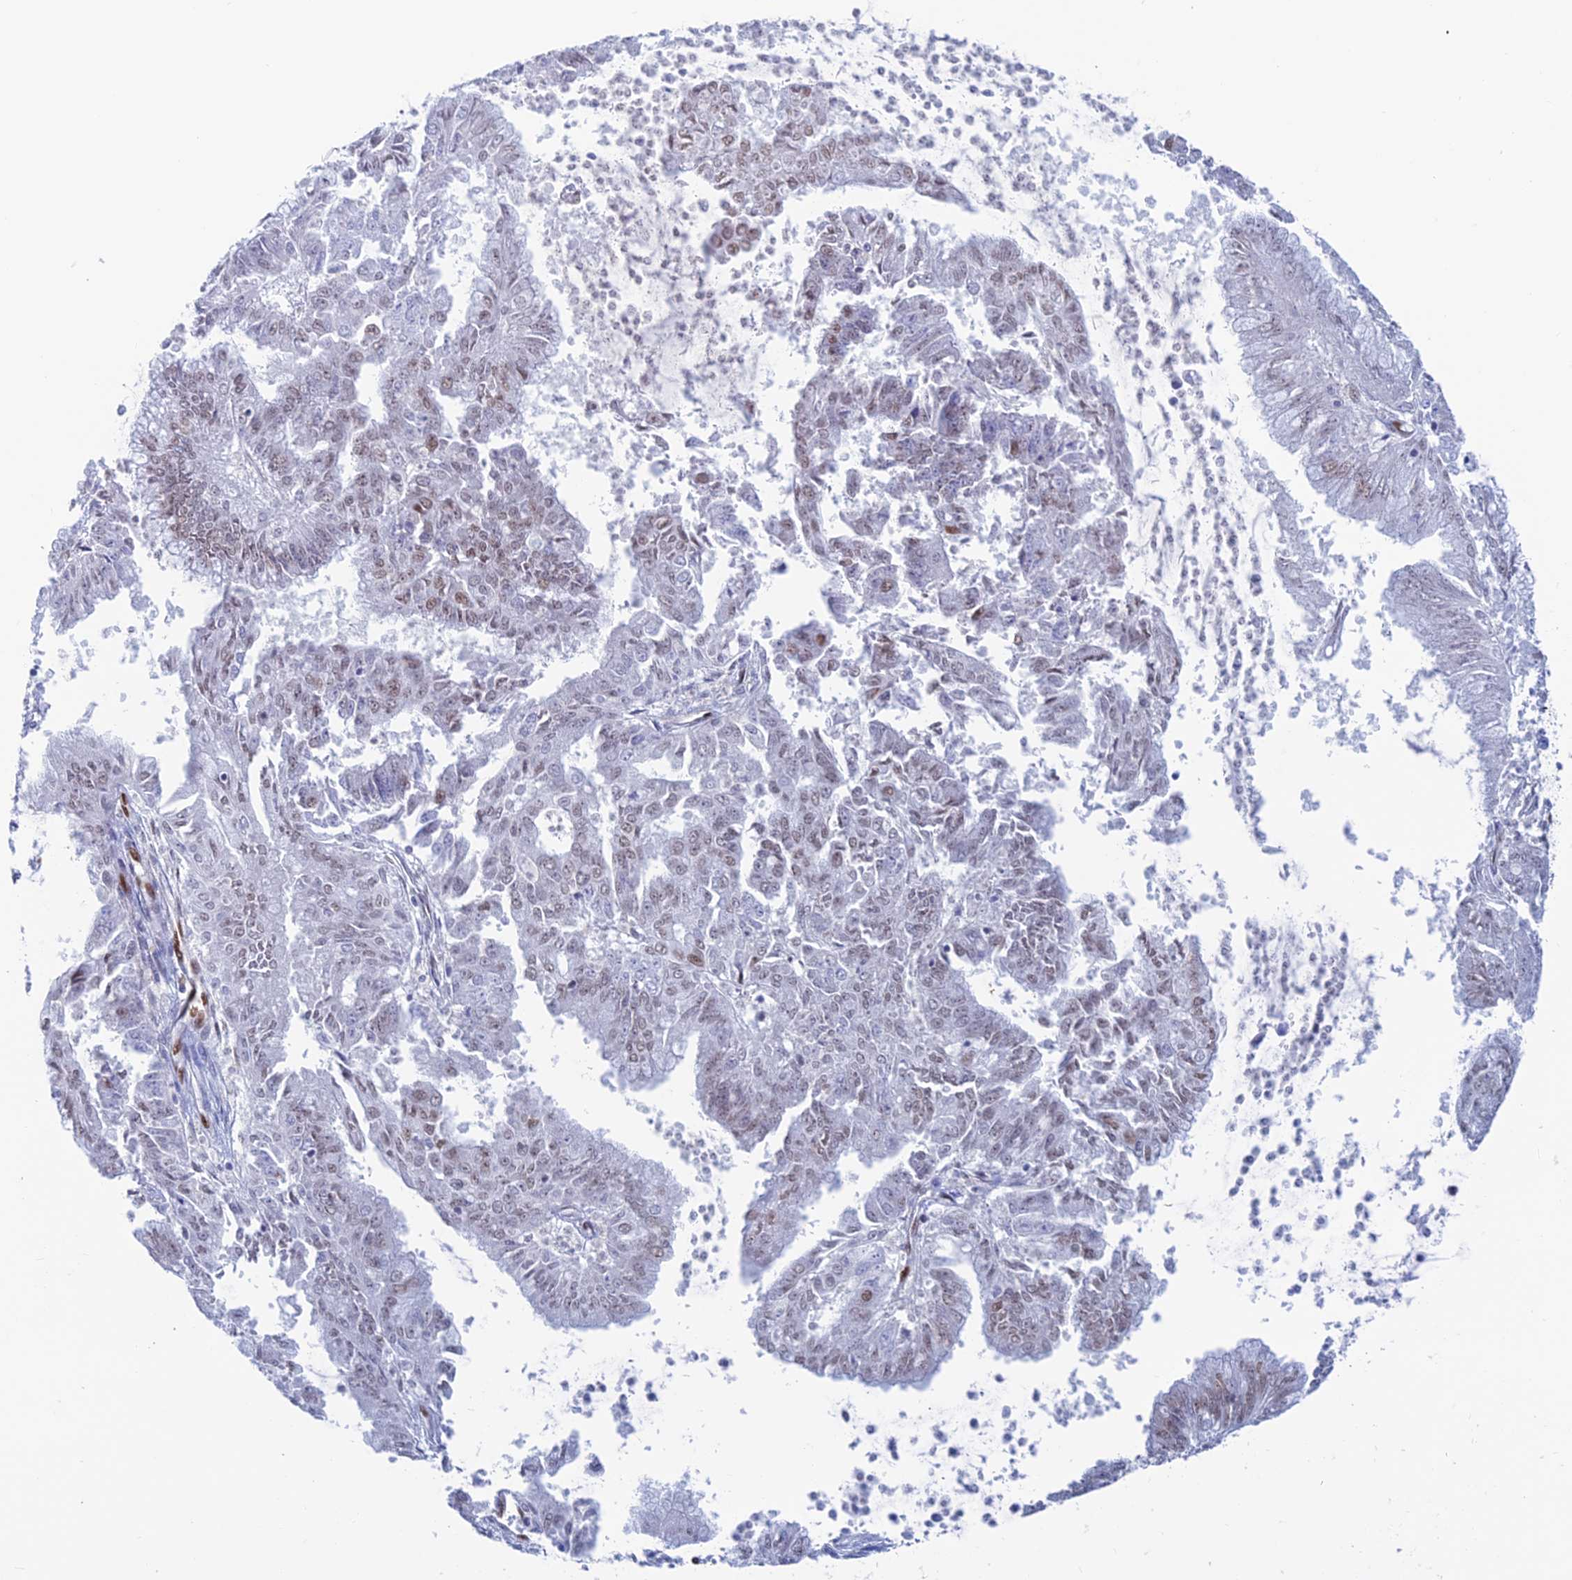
{"staining": {"intensity": "weak", "quantity": "25%-75%", "location": "nuclear"}, "tissue": "endometrial cancer", "cell_type": "Tumor cells", "image_type": "cancer", "snomed": [{"axis": "morphology", "description": "Adenocarcinoma, NOS"}, {"axis": "topography", "description": "Endometrium"}], "caption": "Immunohistochemical staining of human endometrial adenocarcinoma displays weak nuclear protein positivity in about 25%-75% of tumor cells.", "gene": "NOL4L", "patient": {"sex": "female", "age": 73}}